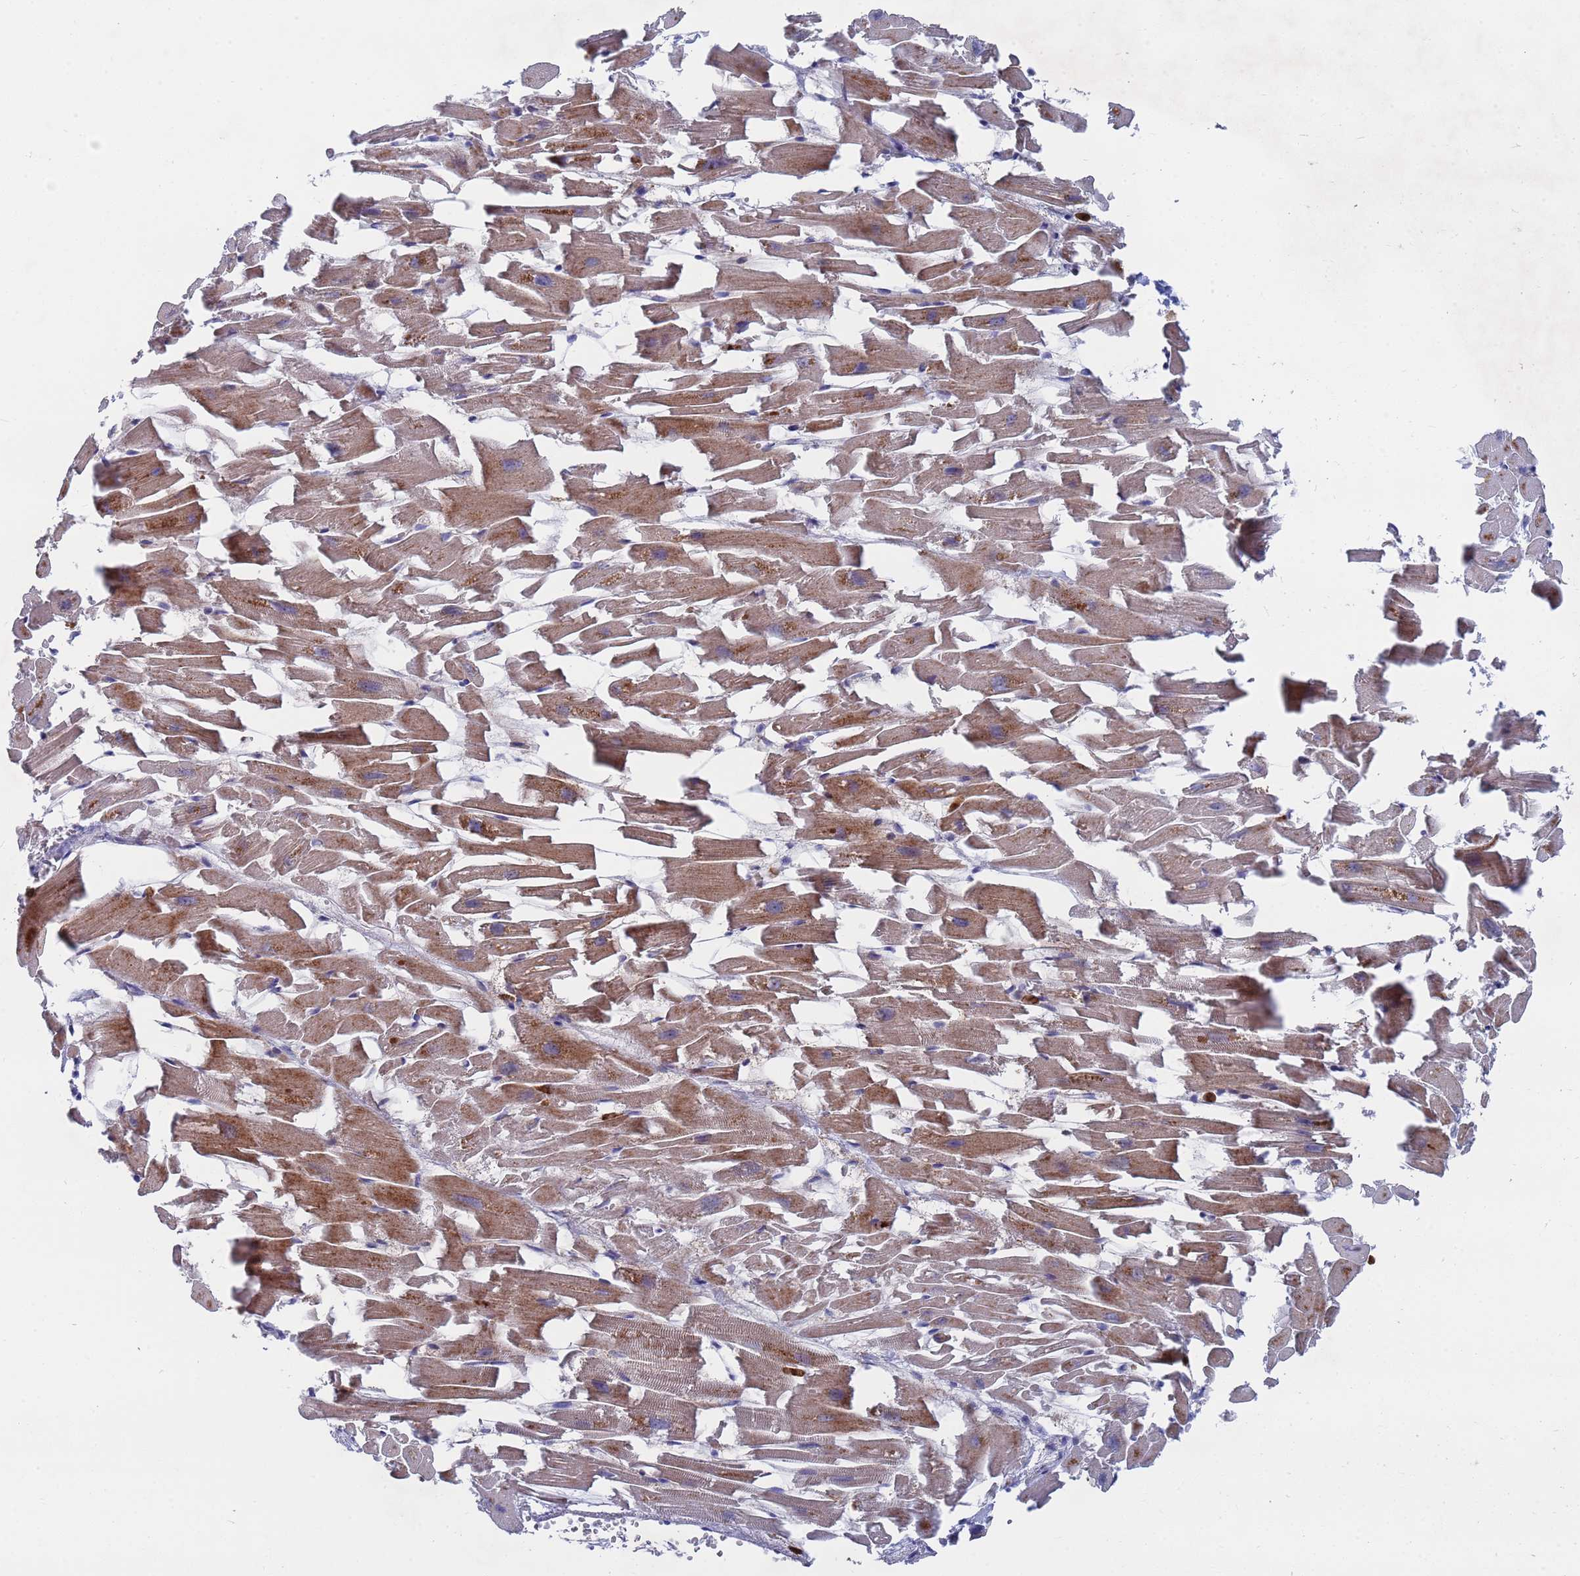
{"staining": {"intensity": "moderate", "quantity": ">75%", "location": "cytoplasmic/membranous"}, "tissue": "heart muscle", "cell_type": "Cardiomyocytes", "image_type": "normal", "snomed": [{"axis": "morphology", "description": "Normal tissue, NOS"}, {"axis": "topography", "description": "Heart"}], "caption": "Immunohistochemistry (DAB (3,3'-diaminobenzidine)) staining of unremarkable human heart muscle shows moderate cytoplasmic/membranous protein positivity in approximately >75% of cardiomyocytes.", "gene": "TMBIM6", "patient": {"sex": "female", "age": 64}}